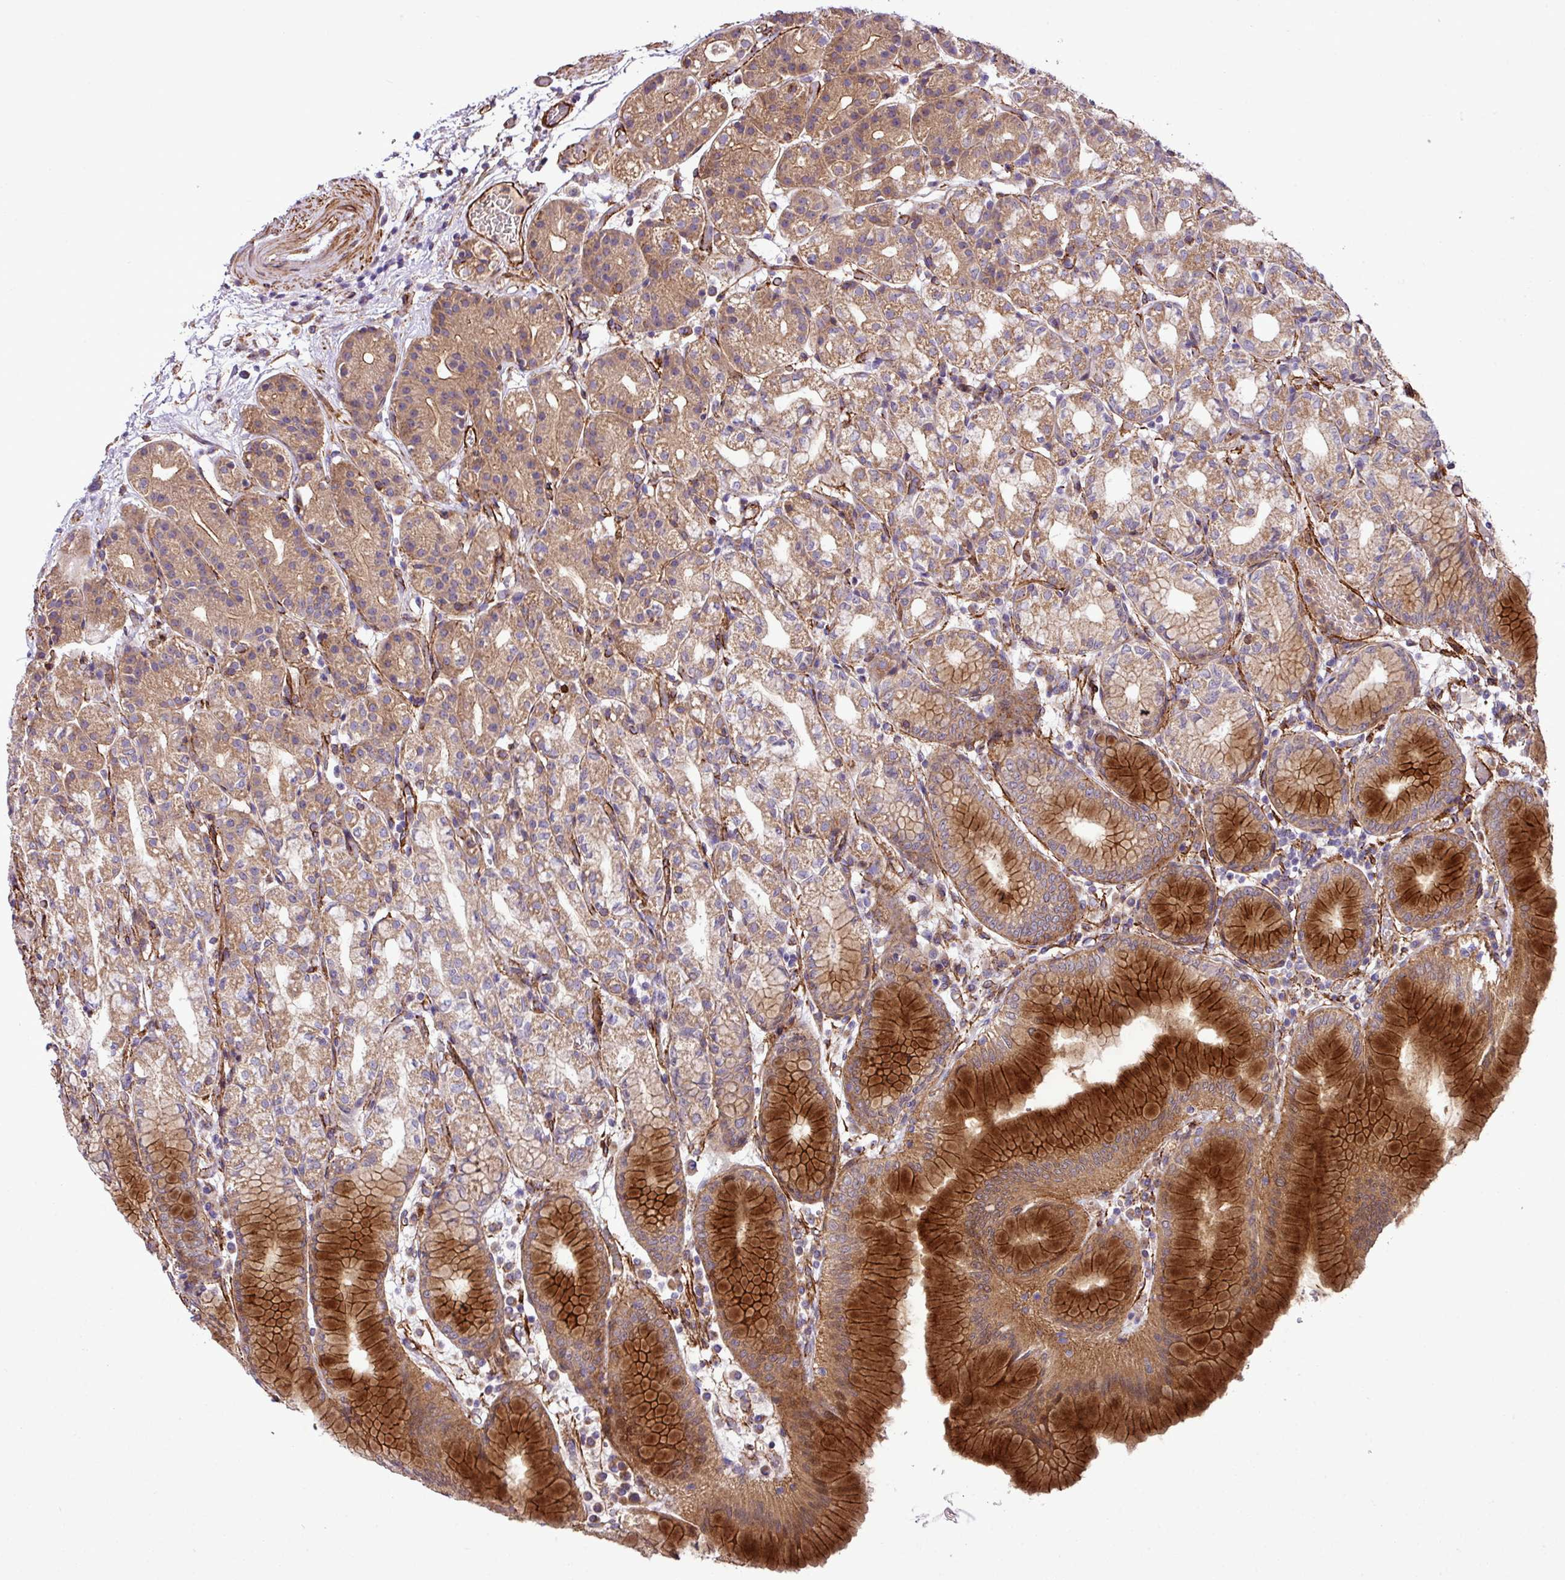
{"staining": {"intensity": "strong", "quantity": ">75%", "location": "cytoplasmic/membranous"}, "tissue": "stomach", "cell_type": "Glandular cells", "image_type": "normal", "snomed": [{"axis": "morphology", "description": "Normal tissue, NOS"}, {"axis": "topography", "description": "Stomach"}], "caption": "Immunohistochemistry image of unremarkable stomach: human stomach stained using immunohistochemistry (IHC) shows high levels of strong protein expression localized specifically in the cytoplasmic/membranous of glandular cells, appearing as a cytoplasmic/membranous brown color.", "gene": "FAM47E", "patient": {"sex": "female", "age": 57}}